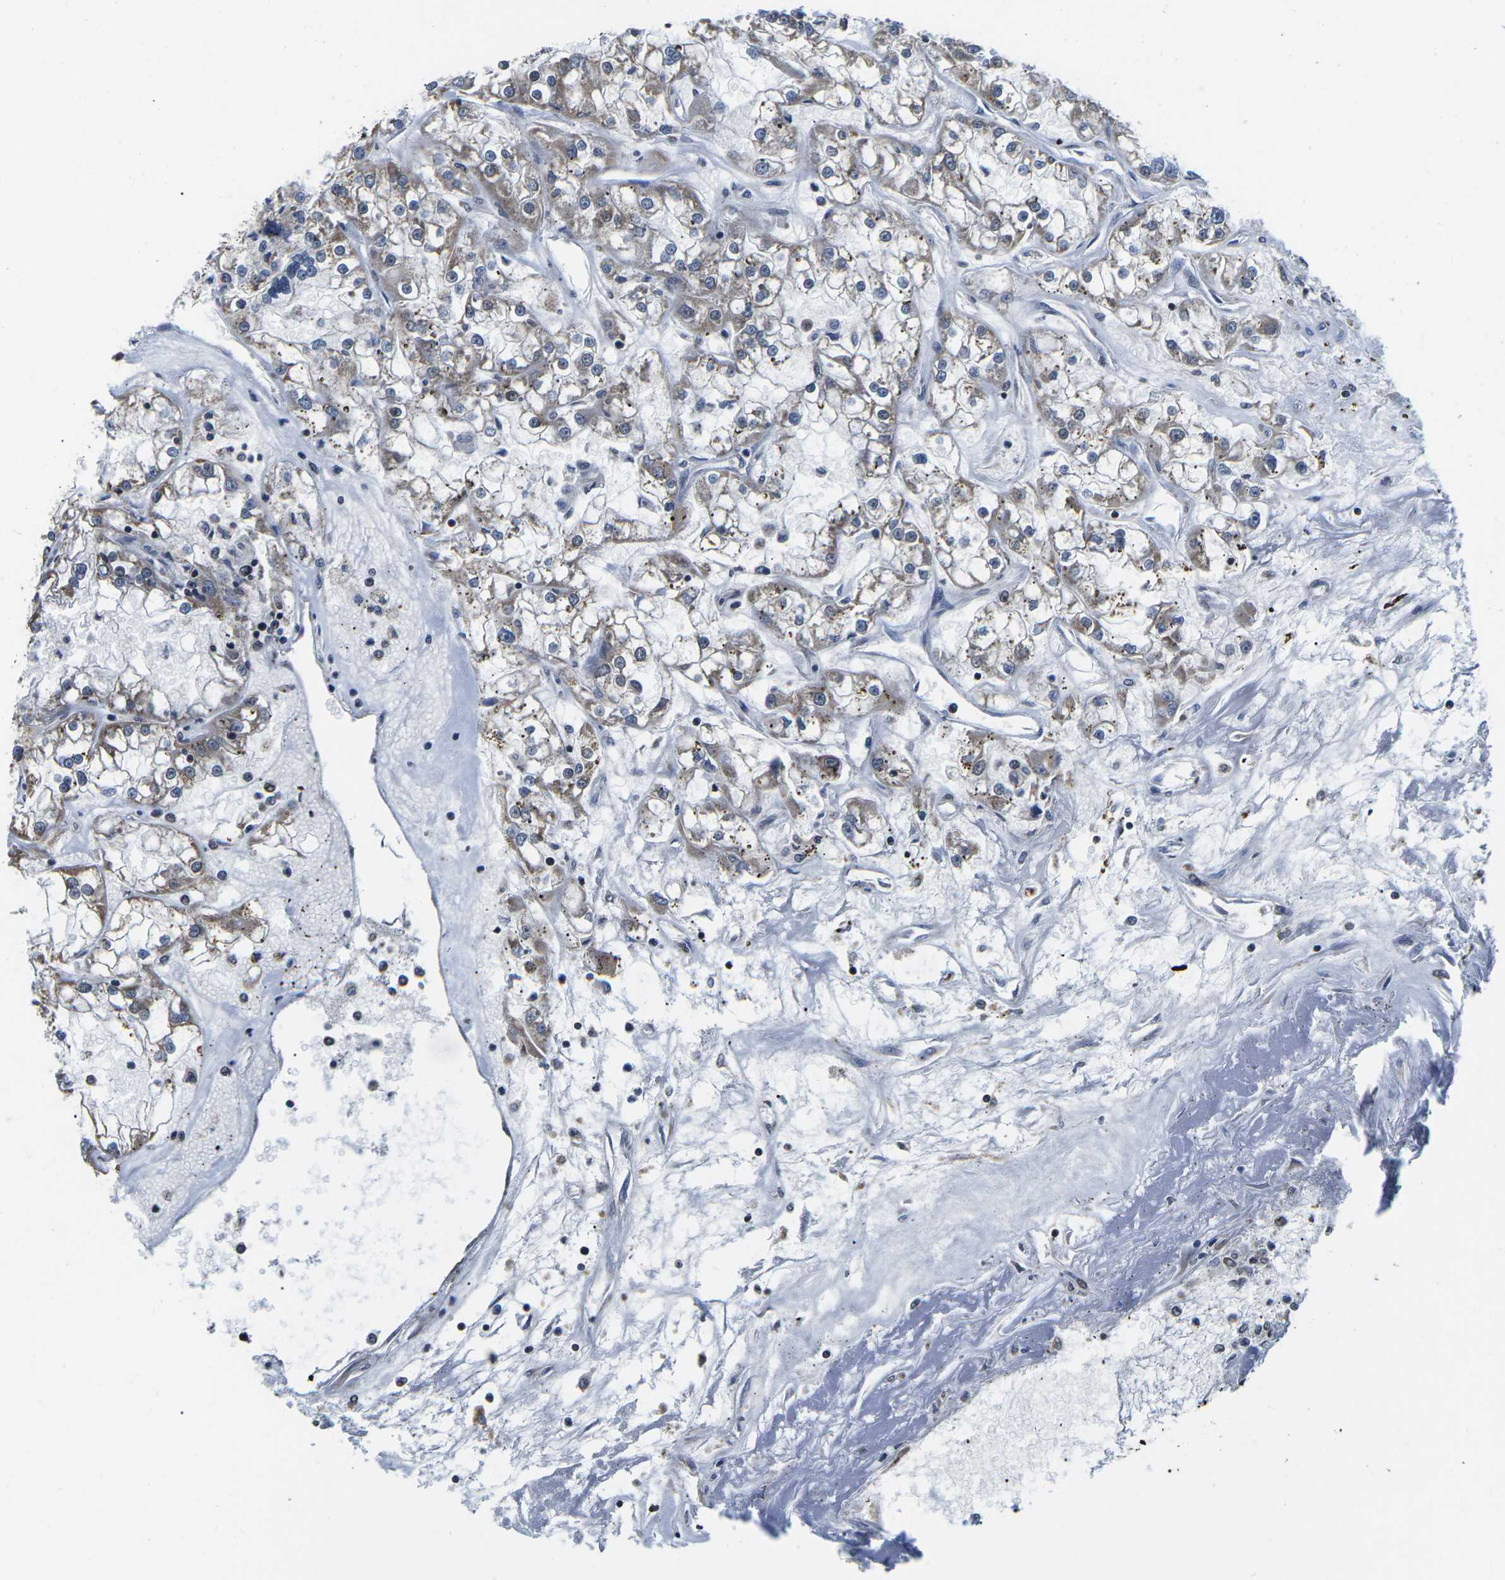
{"staining": {"intensity": "weak", "quantity": "25%-75%", "location": "cytoplasmic/membranous"}, "tissue": "renal cancer", "cell_type": "Tumor cells", "image_type": "cancer", "snomed": [{"axis": "morphology", "description": "Adenocarcinoma, NOS"}, {"axis": "topography", "description": "Kidney"}], "caption": "Immunohistochemistry (IHC) (DAB (3,3'-diaminobenzidine)) staining of adenocarcinoma (renal) reveals weak cytoplasmic/membranous protein expression in about 25%-75% of tumor cells.", "gene": "CCNE1", "patient": {"sex": "female", "age": 52}}